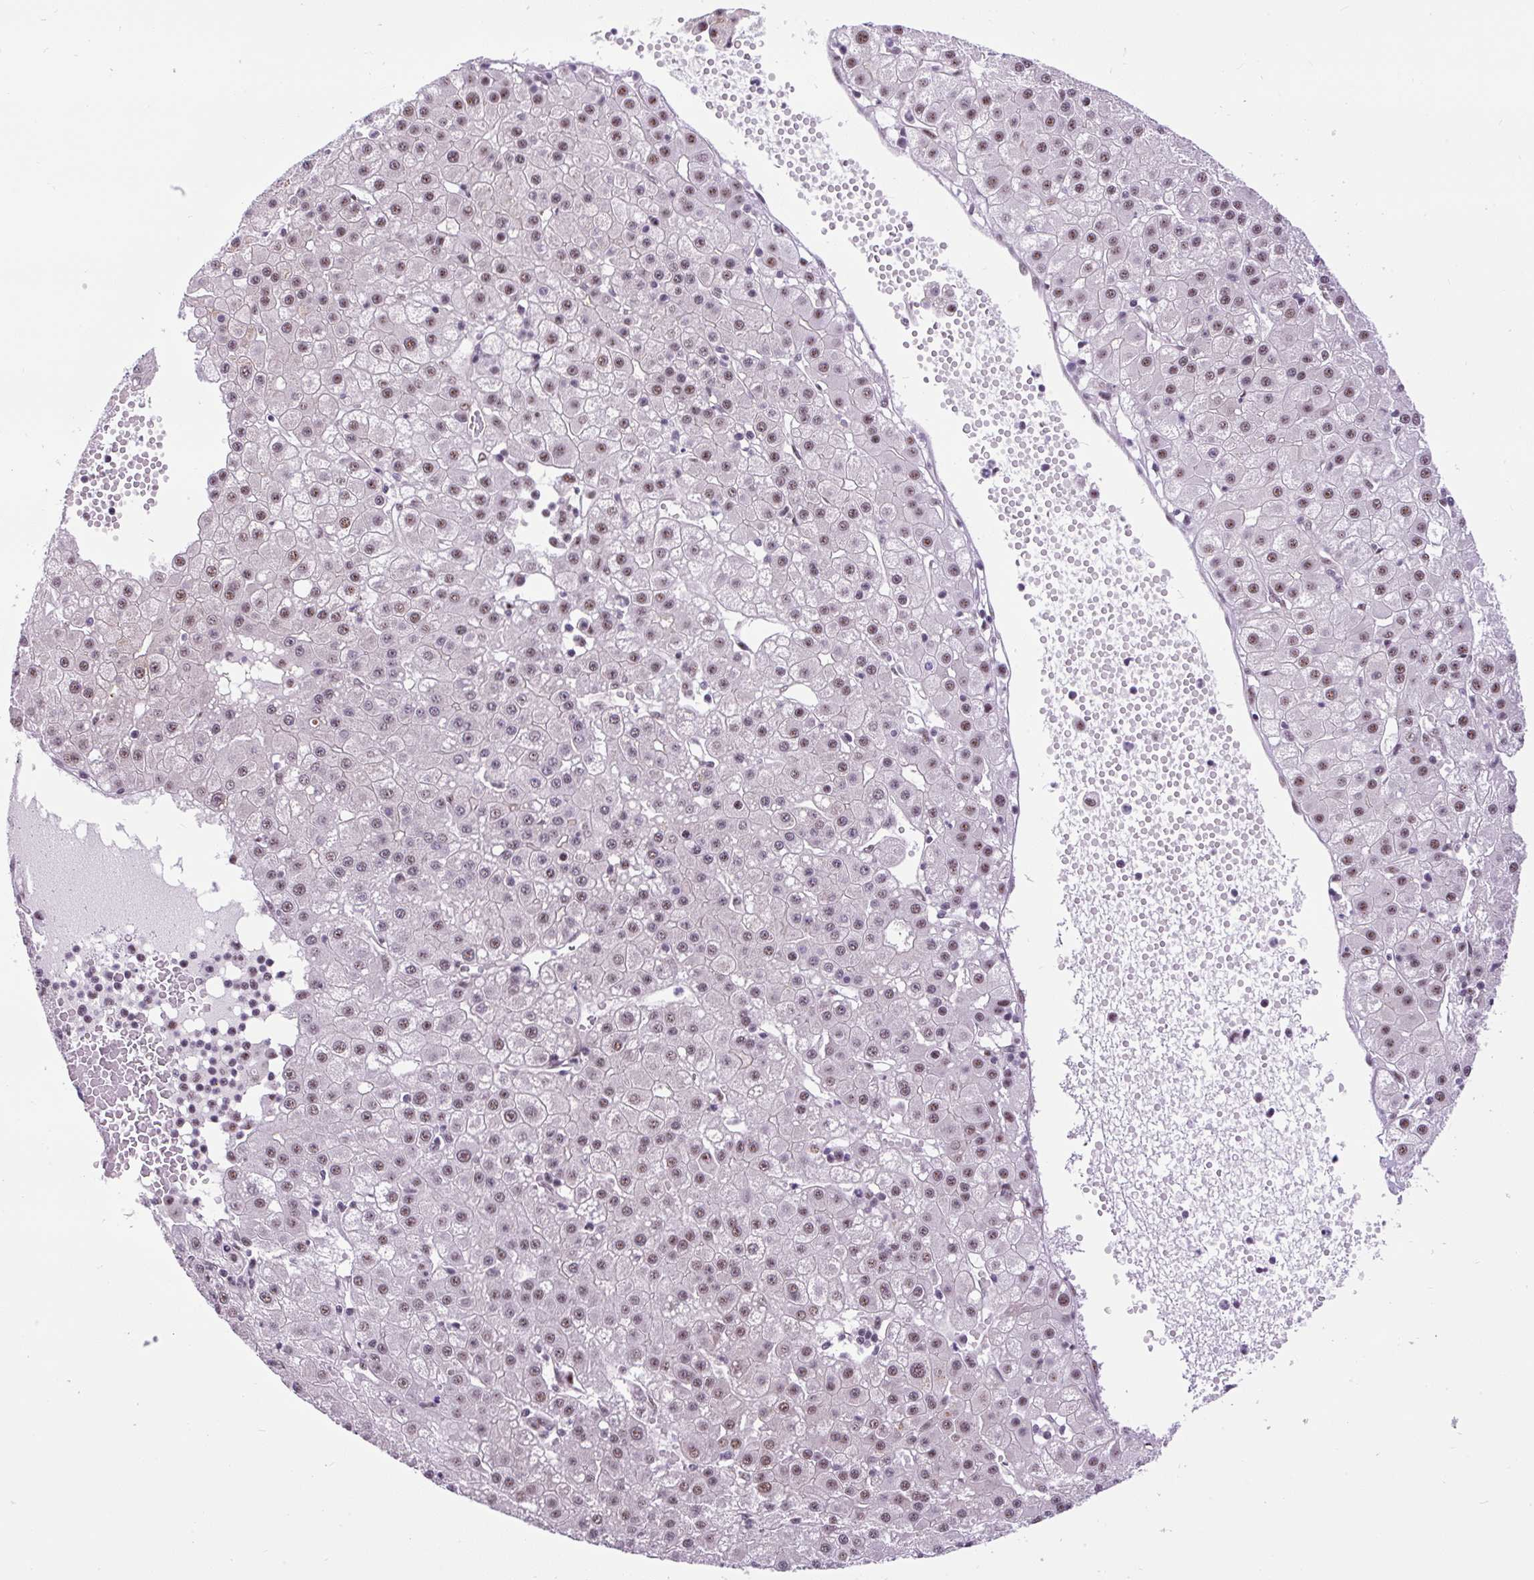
{"staining": {"intensity": "weak", "quantity": "25%-75%", "location": "nuclear"}, "tissue": "liver cancer", "cell_type": "Tumor cells", "image_type": "cancer", "snomed": [{"axis": "morphology", "description": "Carcinoma, Hepatocellular, NOS"}, {"axis": "topography", "description": "Liver"}], "caption": "Brown immunohistochemical staining in liver cancer (hepatocellular carcinoma) exhibits weak nuclear staining in about 25%-75% of tumor cells. The staining is performed using DAB brown chromogen to label protein expression. The nuclei are counter-stained blue using hematoxylin.", "gene": "SMC5", "patient": {"sex": "male", "age": 76}}